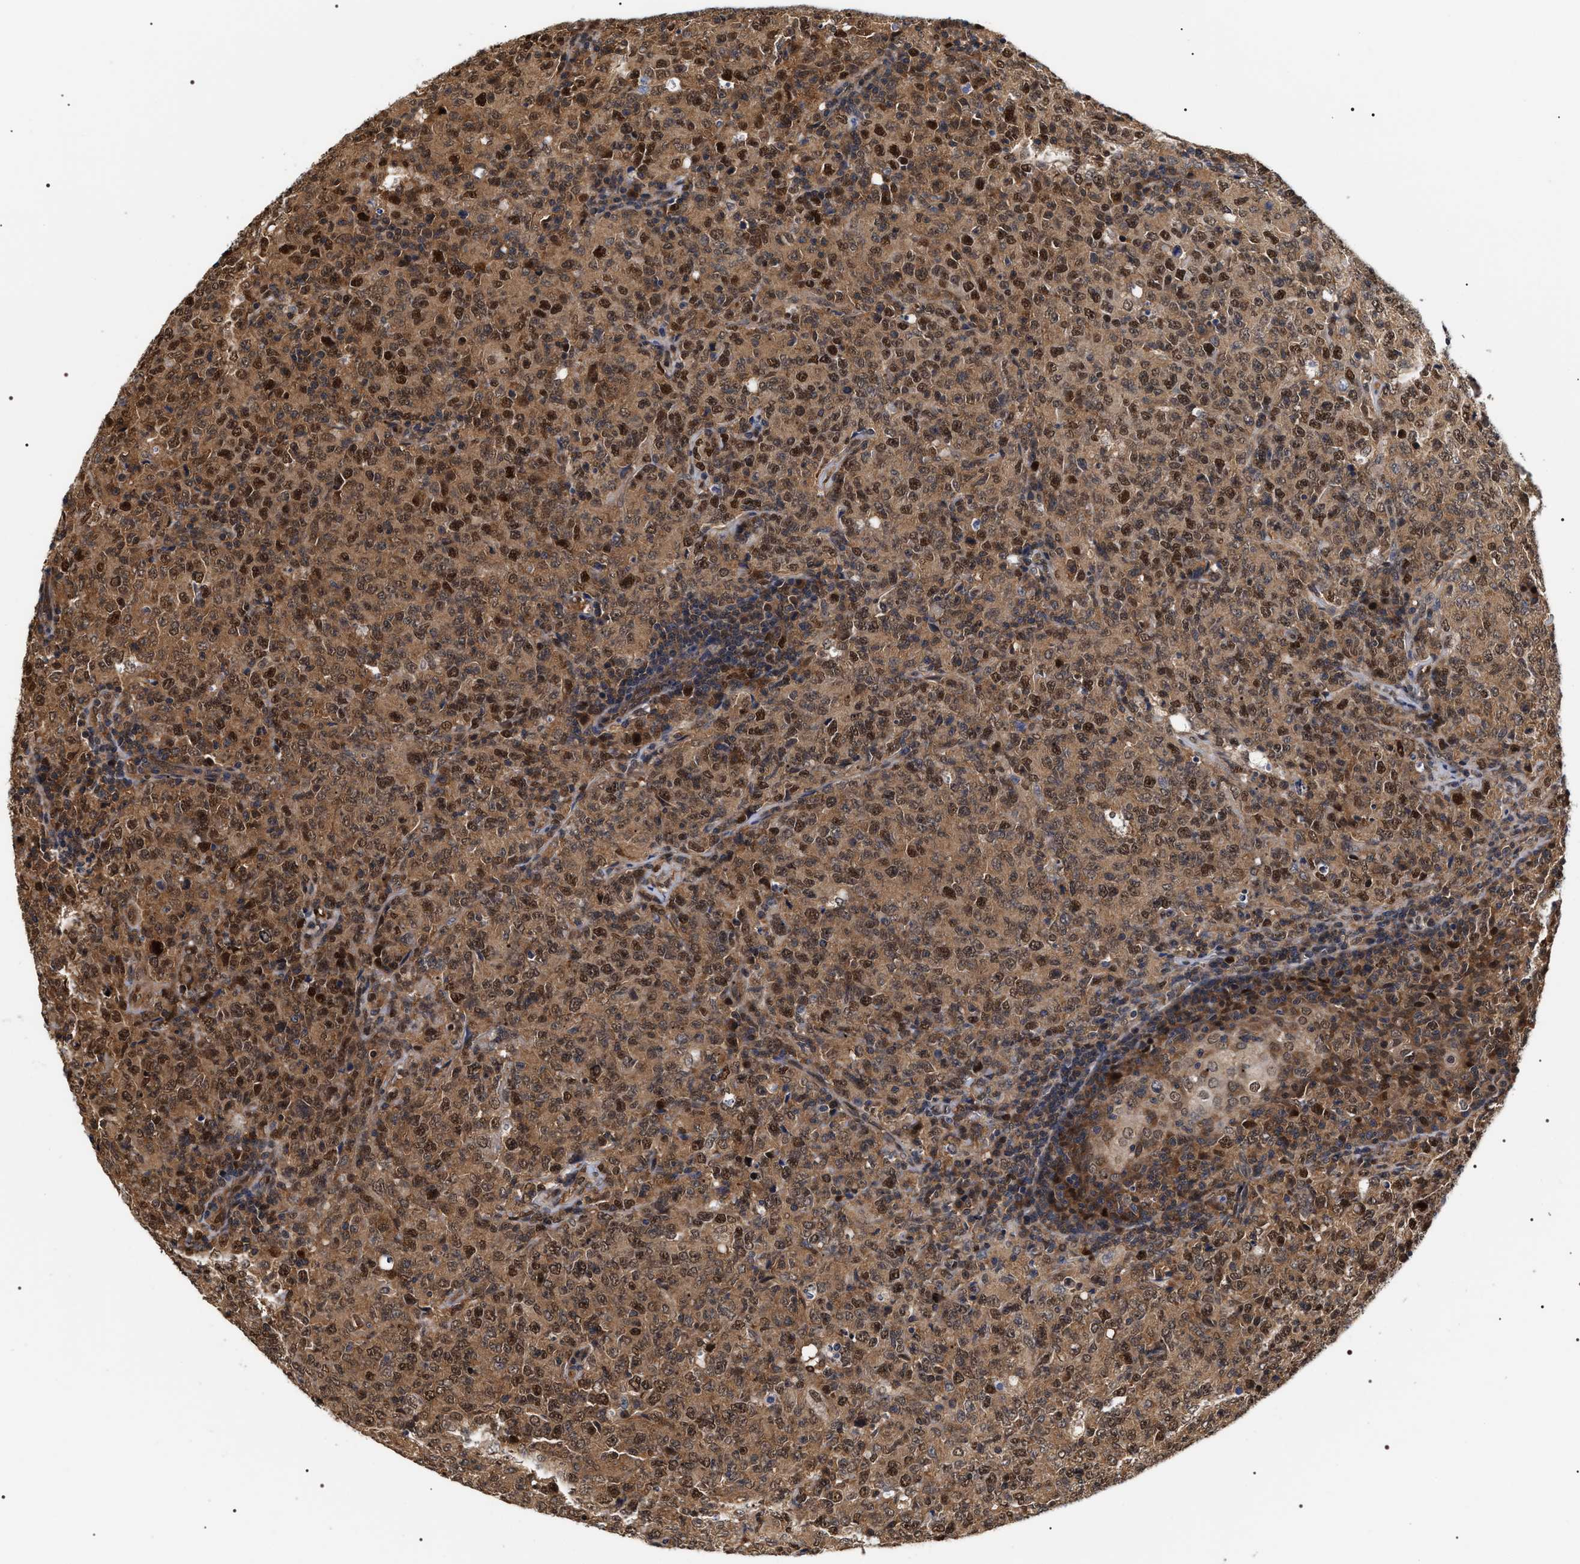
{"staining": {"intensity": "moderate", "quantity": ">75%", "location": "cytoplasmic/membranous,nuclear"}, "tissue": "lymphoma", "cell_type": "Tumor cells", "image_type": "cancer", "snomed": [{"axis": "morphology", "description": "Malignant lymphoma, non-Hodgkin's type, High grade"}, {"axis": "topography", "description": "Tonsil"}], "caption": "The photomicrograph demonstrates immunohistochemical staining of high-grade malignant lymphoma, non-Hodgkin's type. There is moderate cytoplasmic/membranous and nuclear expression is present in approximately >75% of tumor cells. (Brightfield microscopy of DAB IHC at high magnification).", "gene": "BAG6", "patient": {"sex": "female", "age": 36}}